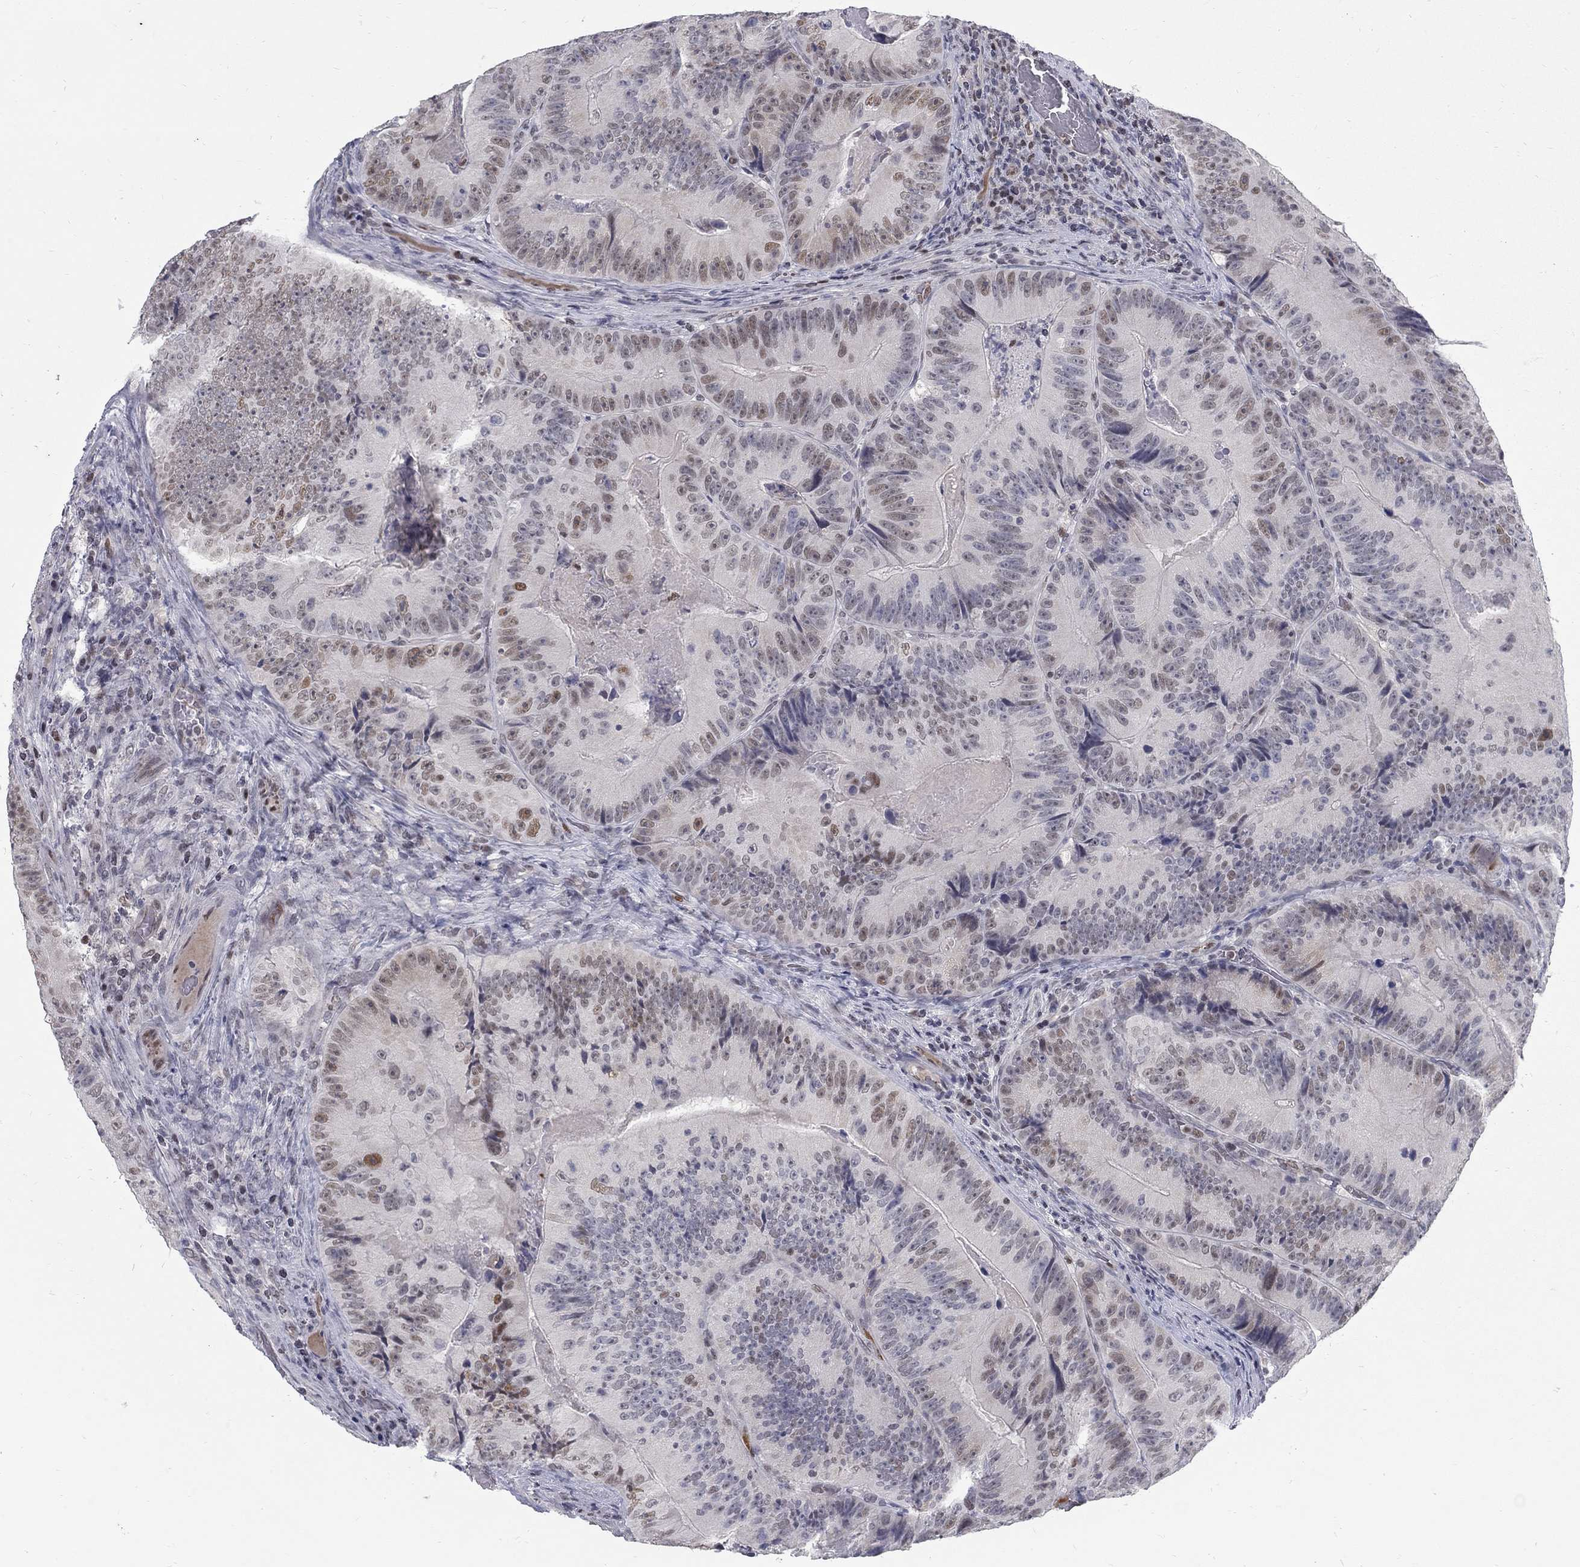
{"staining": {"intensity": "moderate", "quantity": "<25%", "location": "nuclear"}, "tissue": "colorectal cancer", "cell_type": "Tumor cells", "image_type": "cancer", "snomed": [{"axis": "morphology", "description": "Adenocarcinoma, NOS"}, {"axis": "topography", "description": "Colon"}], "caption": "An image of human colorectal cancer (adenocarcinoma) stained for a protein reveals moderate nuclear brown staining in tumor cells.", "gene": "GCFC2", "patient": {"sex": "female", "age": 86}}